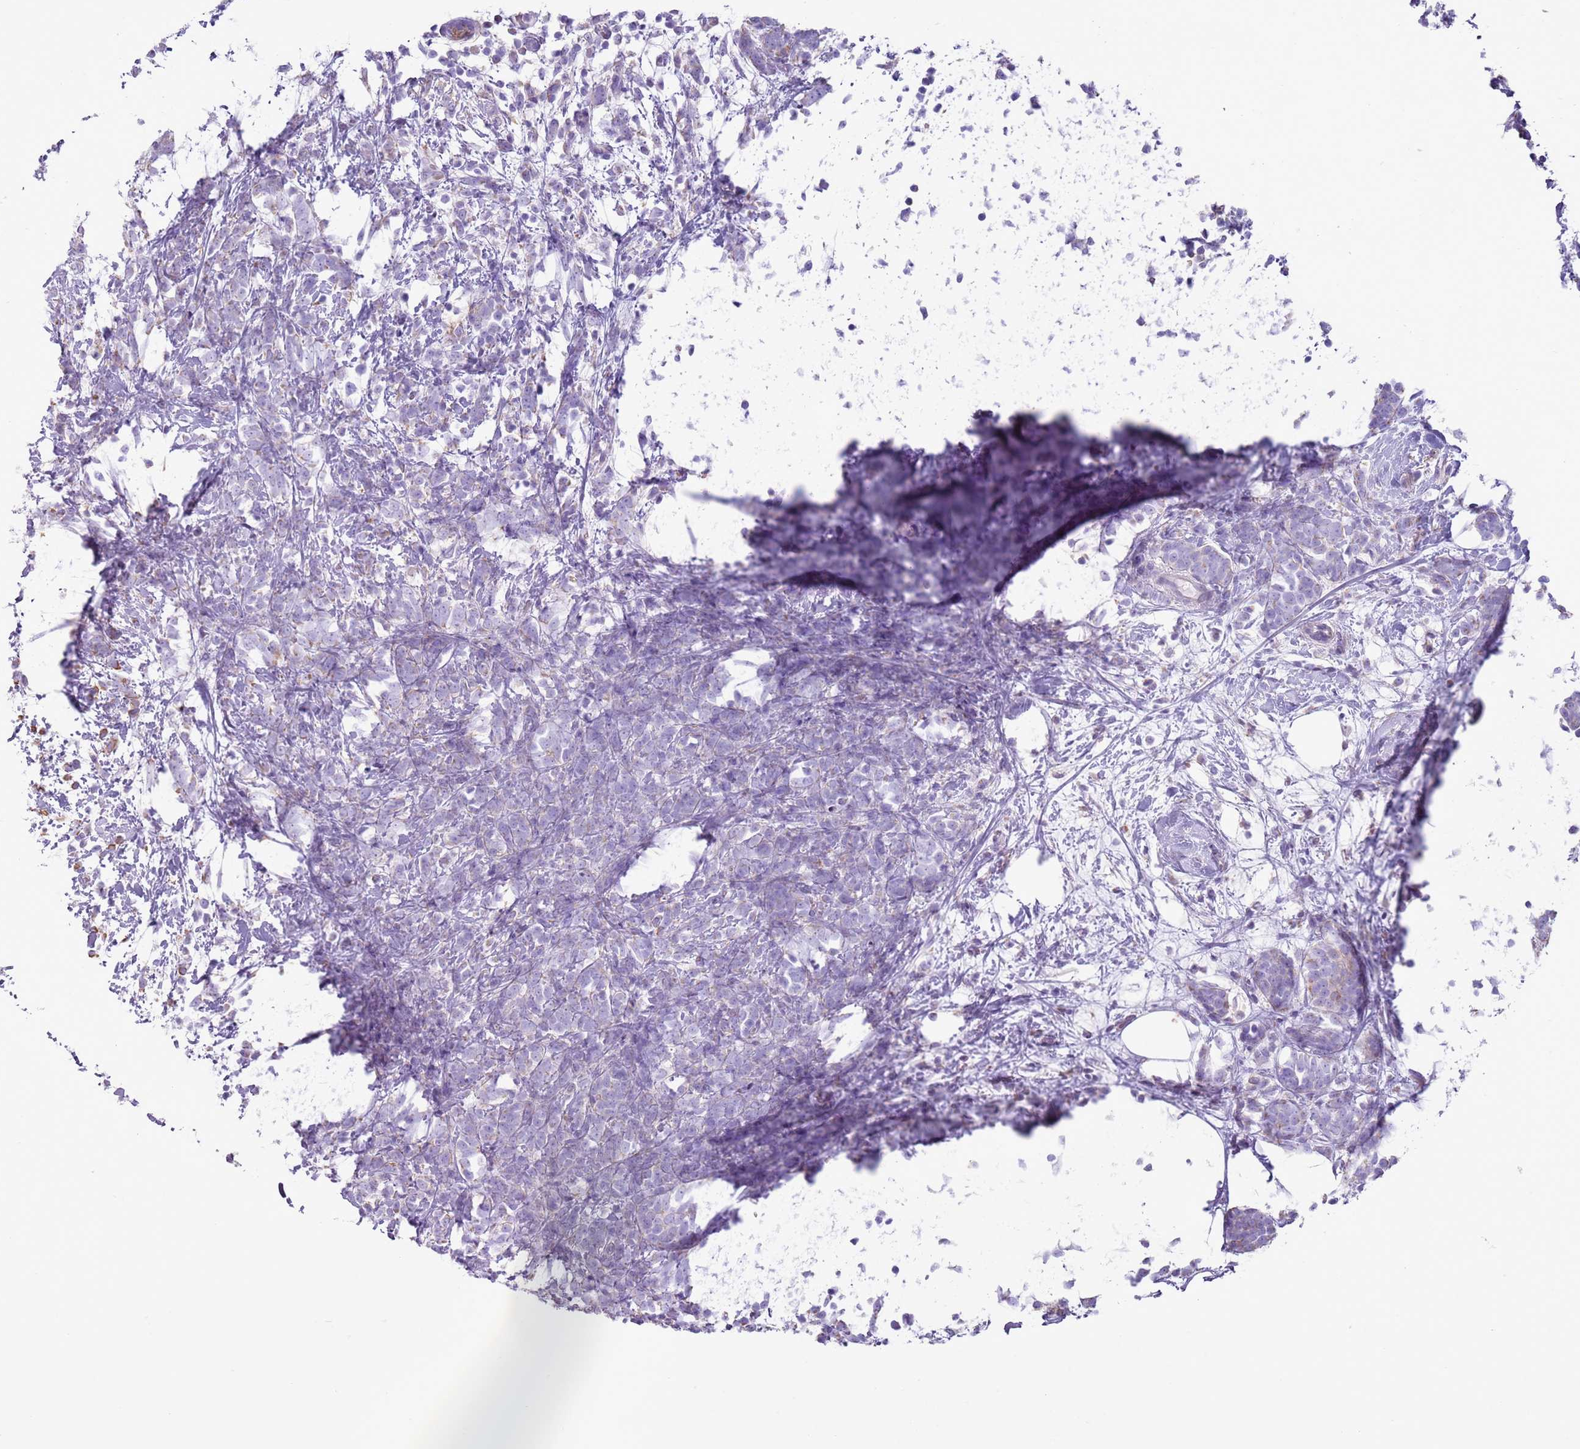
{"staining": {"intensity": "negative", "quantity": "none", "location": "none"}, "tissue": "breast cancer", "cell_type": "Tumor cells", "image_type": "cancer", "snomed": [{"axis": "morphology", "description": "Lobular carcinoma"}, {"axis": "topography", "description": "Breast"}], "caption": "An immunohistochemistry (IHC) photomicrograph of breast cancer is shown. There is no staining in tumor cells of breast cancer.", "gene": "OAF", "patient": {"sex": "female", "age": 58}}